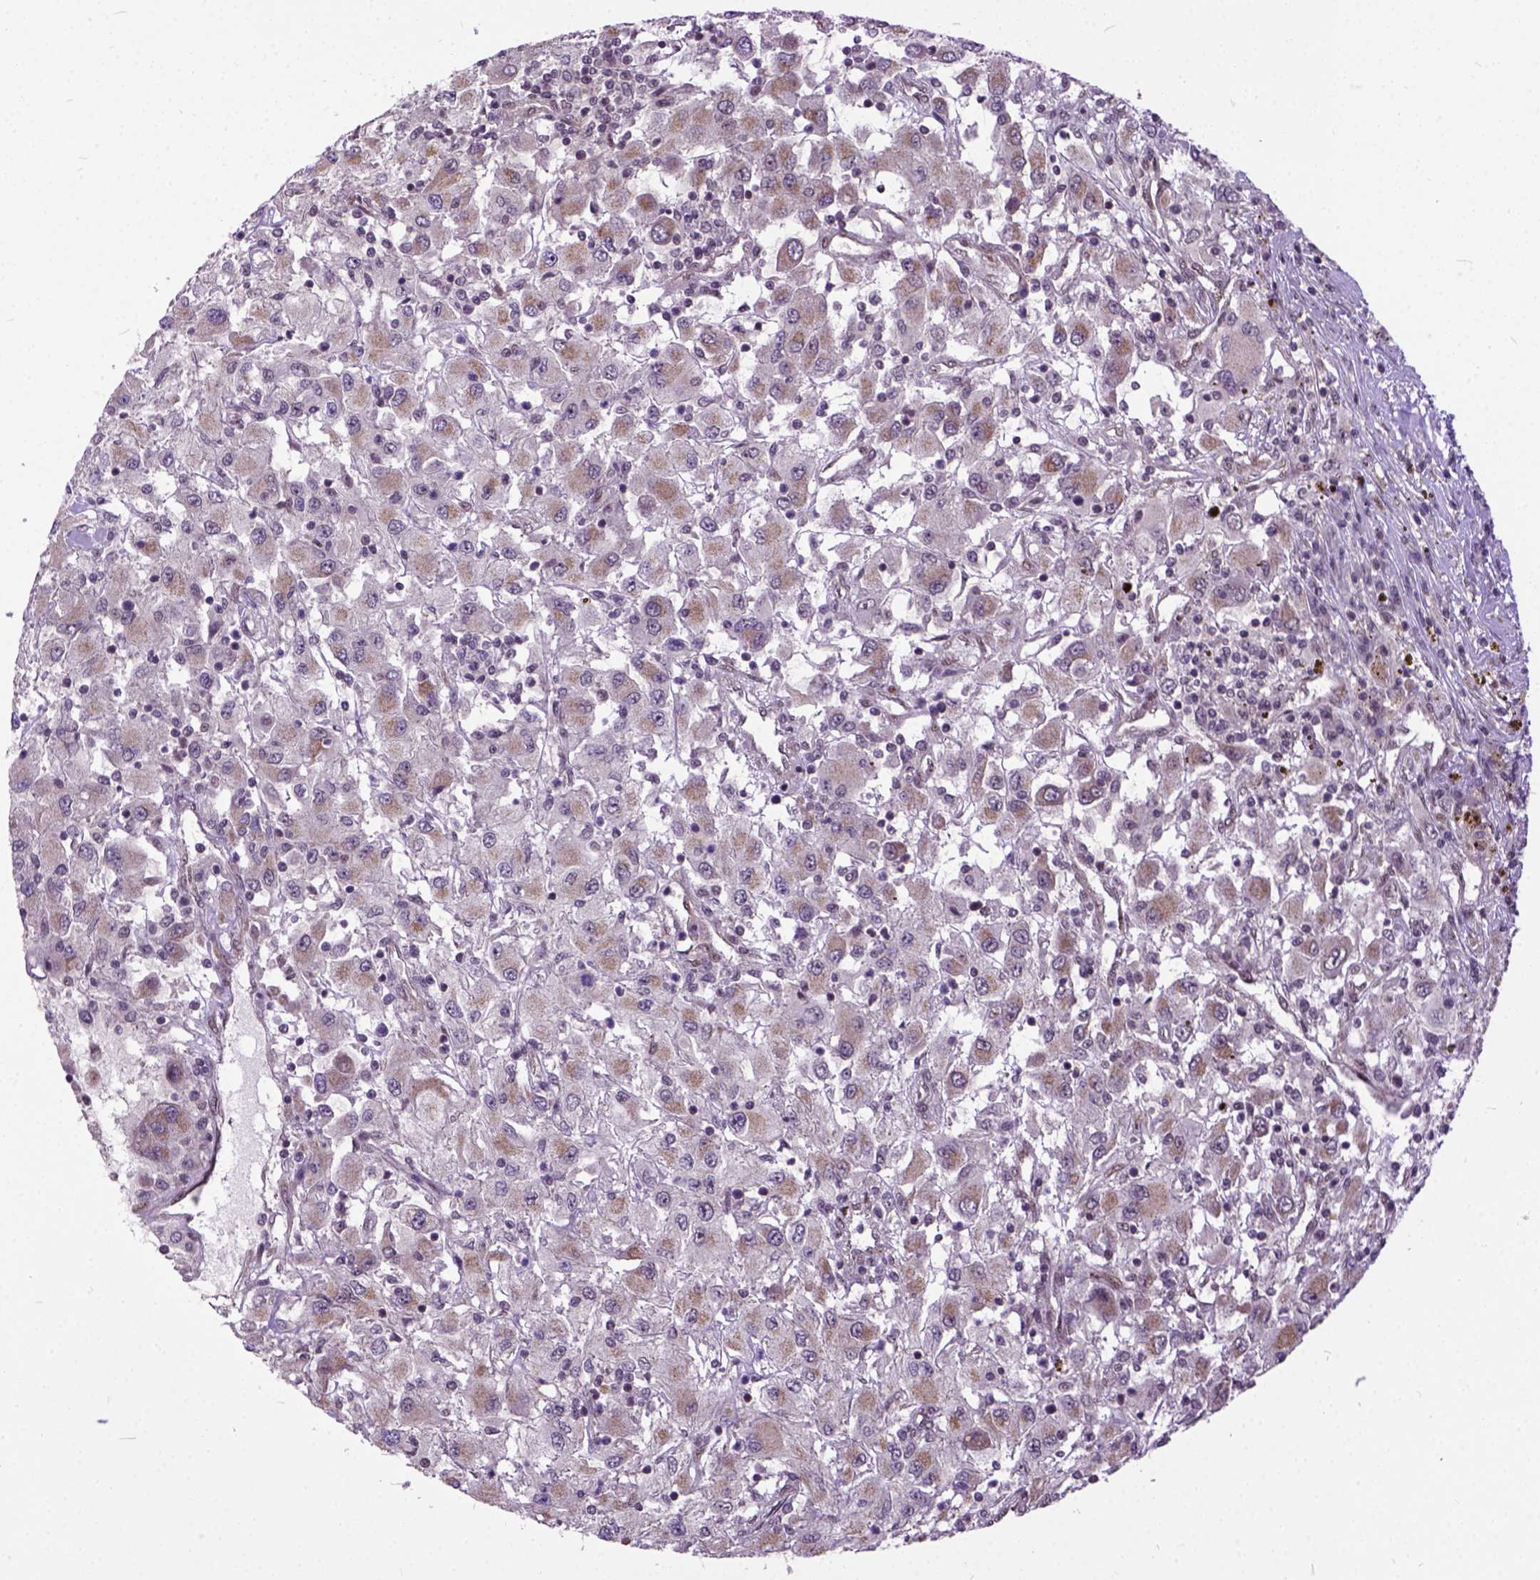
{"staining": {"intensity": "weak", "quantity": "25%-75%", "location": "nuclear"}, "tissue": "renal cancer", "cell_type": "Tumor cells", "image_type": "cancer", "snomed": [{"axis": "morphology", "description": "Adenocarcinoma, NOS"}, {"axis": "topography", "description": "Kidney"}], "caption": "Weak nuclear positivity for a protein is present in about 25%-75% of tumor cells of renal cancer (adenocarcinoma) using IHC.", "gene": "ZNF630", "patient": {"sex": "female", "age": 67}}